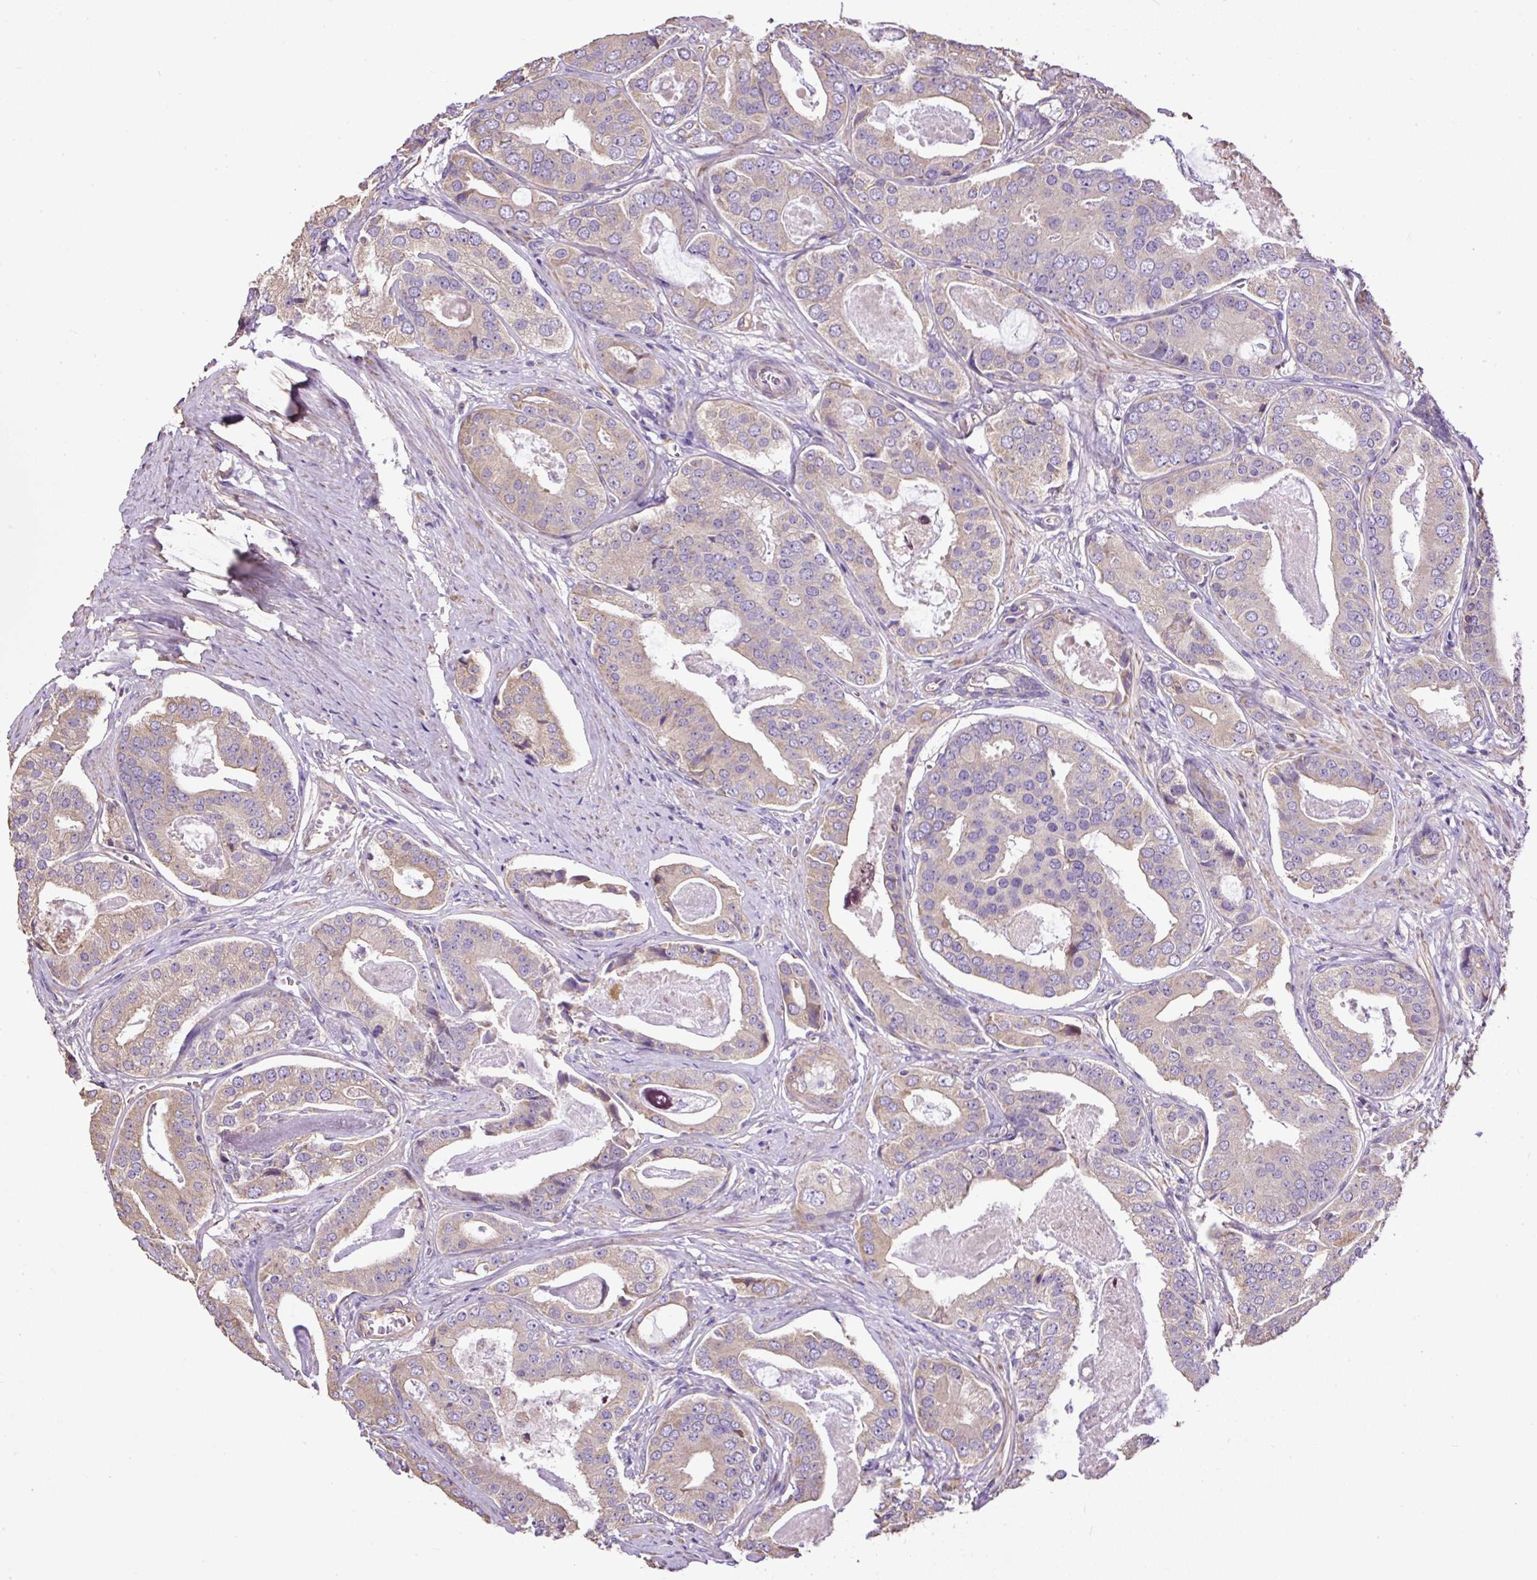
{"staining": {"intensity": "weak", "quantity": ">75%", "location": "cytoplasmic/membranous"}, "tissue": "prostate cancer", "cell_type": "Tumor cells", "image_type": "cancer", "snomed": [{"axis": "morphology", "description": "Adenocarcinoma, High grade"}, {"axis": "topography", "description": "Prostate"}], "caption": "Immunohistochemistry (IHC) (DAB) staining of human prostate cancer (adenocarcinoma (high-grade)) reveals weak cytoplasmic/membranous protein expression in approximately >75% of tumor cells.", "gene": "PDIA2", "patient": {"sex": "male", "age": 71}}